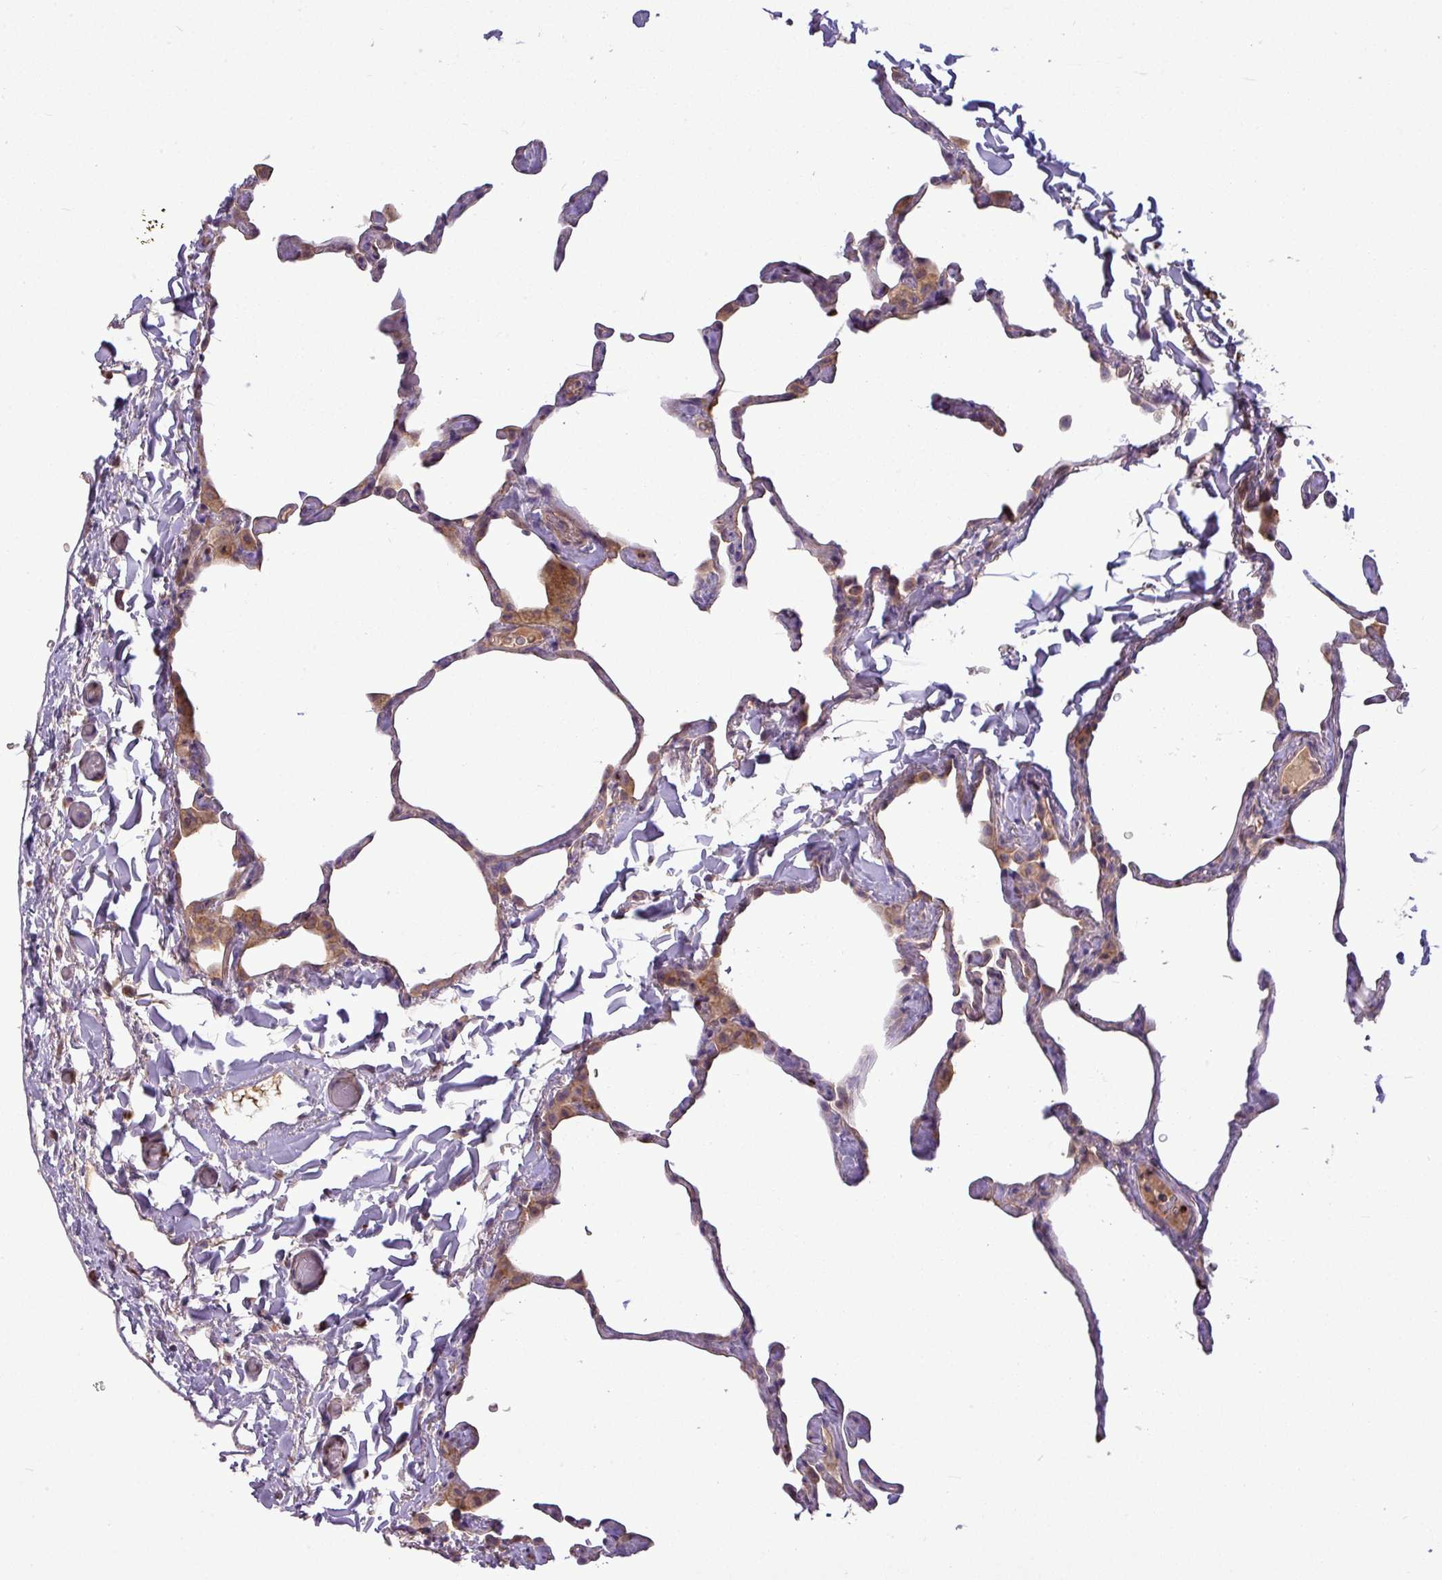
{"staining": {"intensity": "moderate", "quantity": "<25%", "location": "cytoplasmic/membranous"}, "tissue": "lung", "cell_type": "Alveolar cells", "image_type": "normal", "snomed": [{"axis": "morphology", "description": "Normal tissue, NOS"}, {"axis": "topography", "description": "Lung"}], "caption": "Protein expression by immunohistochemistry displays moderate cytoplasmic/membranous expression in about <25% of alveolar cells in normal lung.", "gene": "PAPLN", "patient": {"sex": "male", "age": 65}}